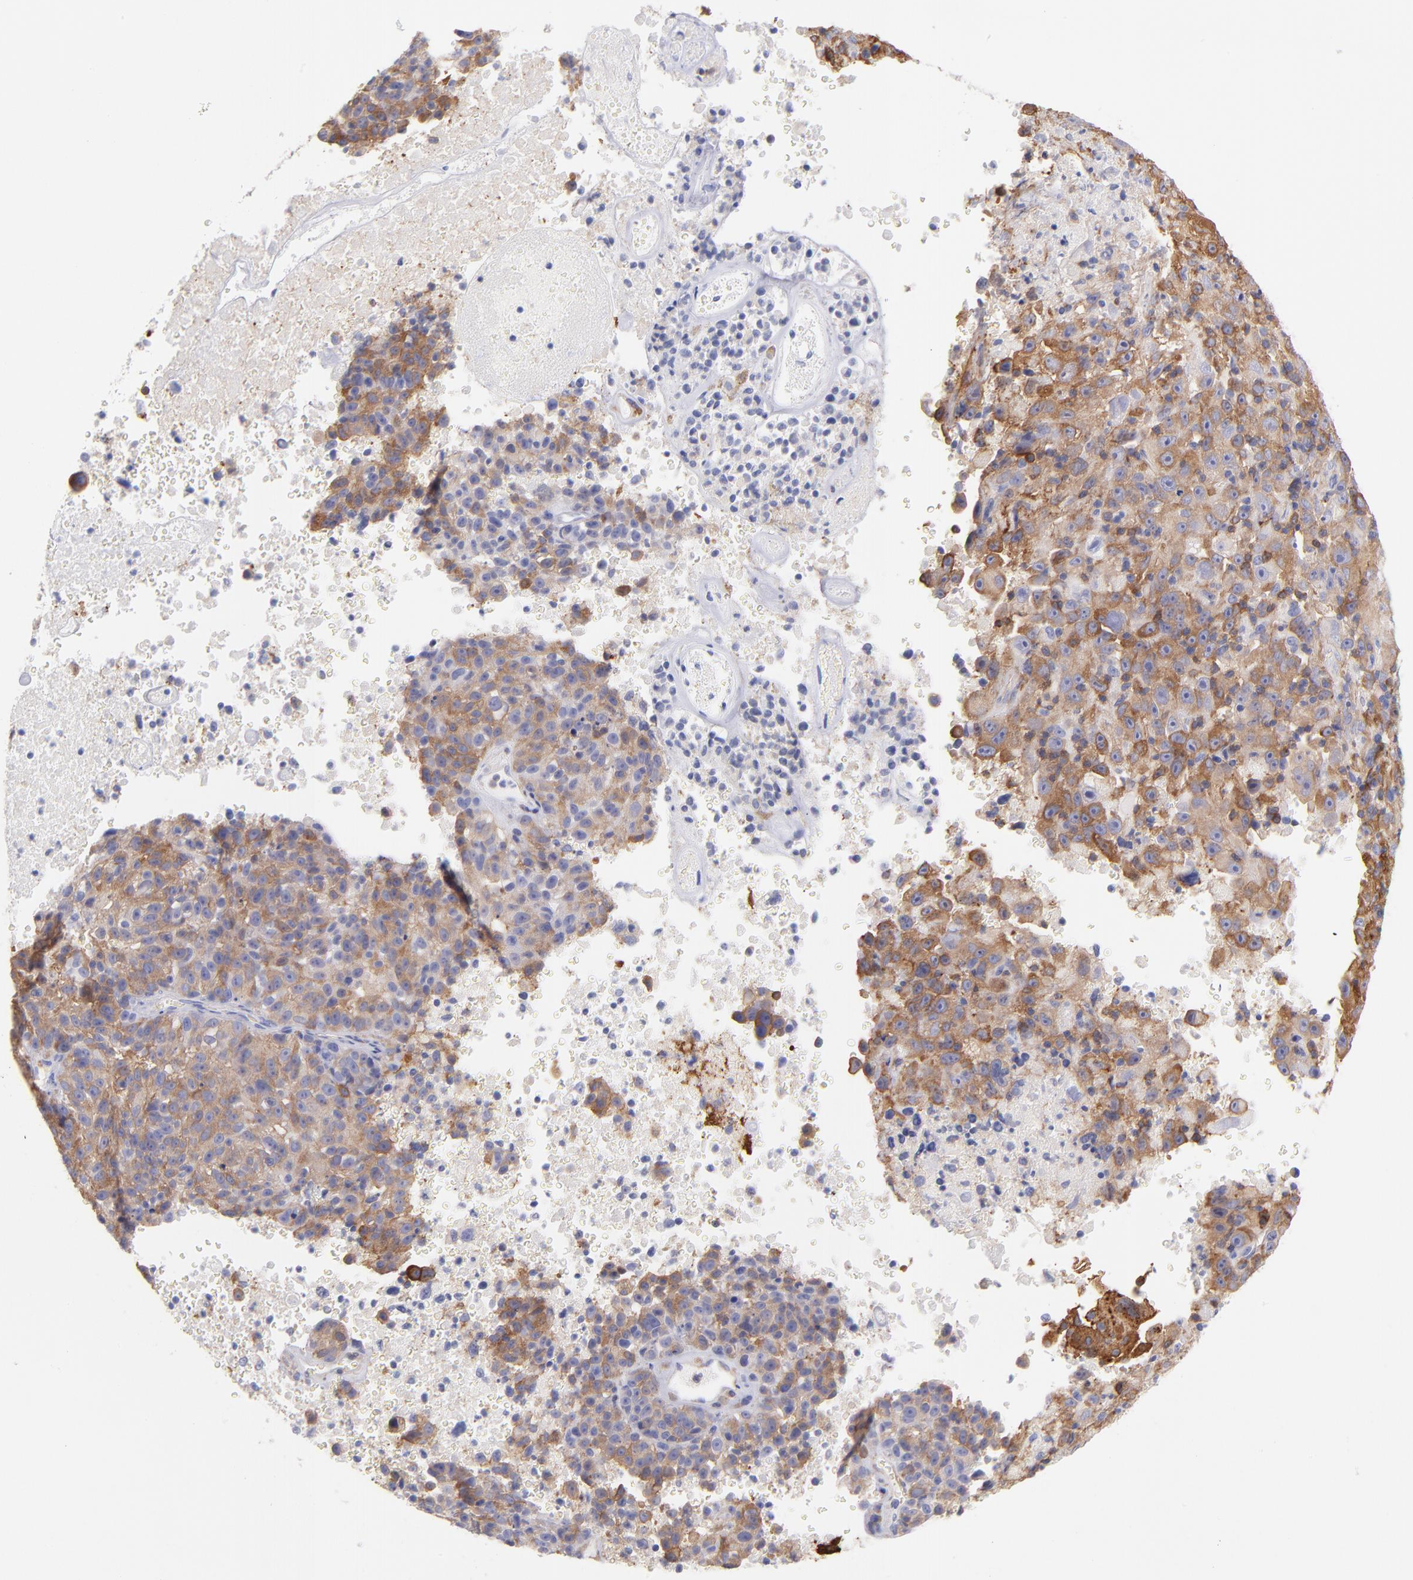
{"staining": {"intensity": "moderate", "quantity": "25%-75%", "location": "cytoplasmic/membranous"}, "tissue": "melanoma", "cell_type": "Tumor cells", "image_type": "cancer", "snomed": [{"axis": "morphology", "description": "Malignant melanoma, Metastatic site"}, {"axis": "topography", "description": "Cerebral cortex"}], "caption": "IHC of human malignant melanoma (metastatic site) displays medium levels of moderate cytoplasmic/membranous expression in approximately 25%-75% of tumor cells. (DAB IHC, brown staining for protein, blue staining for nuclei).", "gene": "PRKCA", "patient": {"sex": "female", "age": 52}}